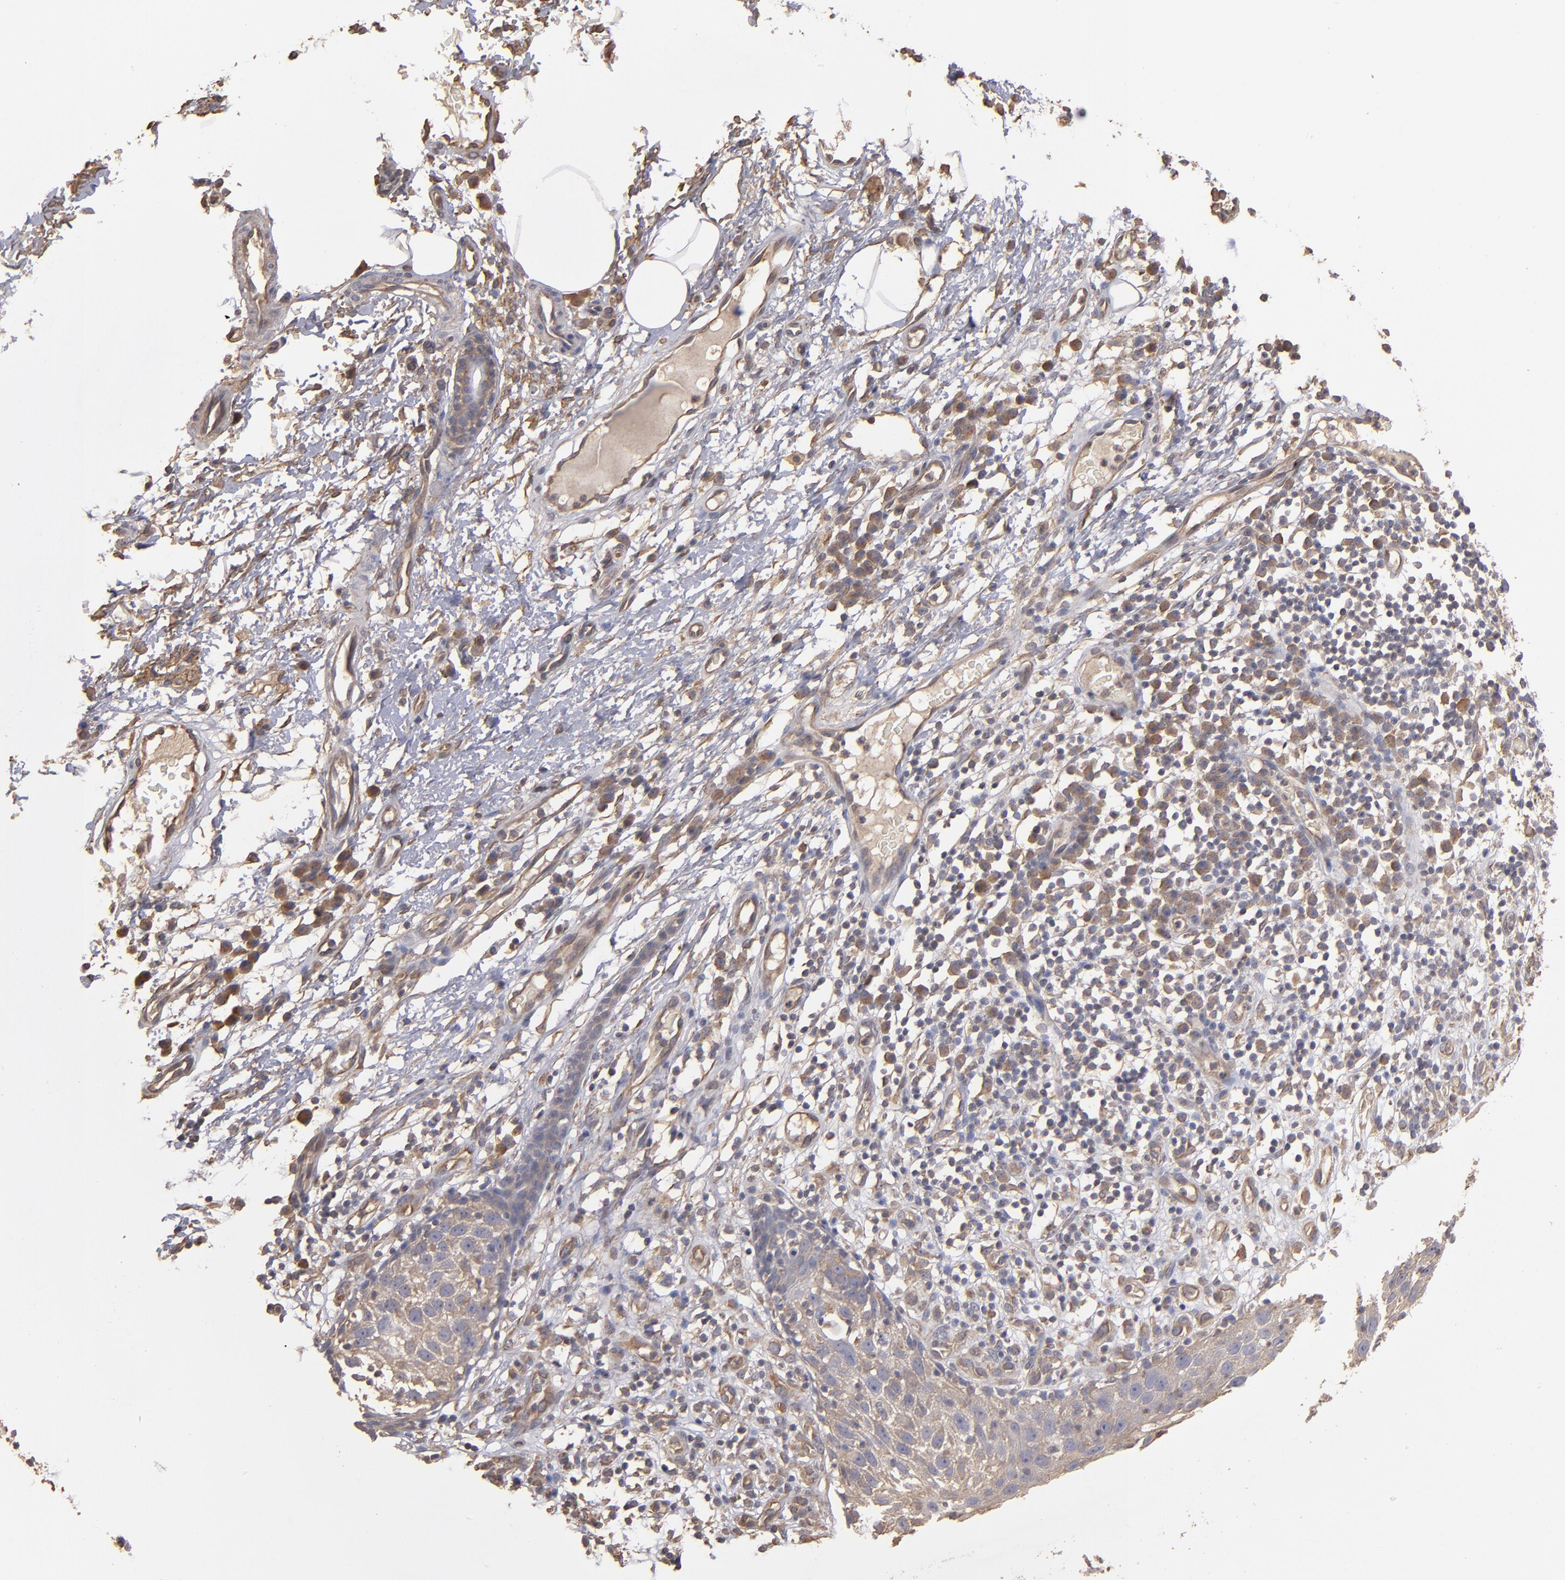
{"staining": {"intensity": "moderate", "quantity": ">75%", "location": "cytoplasmic/membranous"}, "tissue": "skin cancer", "cell_type": "Tumor cells", "image_type": "cancer", "snomed": [{"axis": "morphology", "description": "Squamous cell carcinoma, NOS"}, {"axis": "topography", "description": "Skin"}], "caption": "Immunohistochemical staining of human squamous cell carcinoma (skin) reveals medium levels of moderate cytoplasmic/membranous protein positivity in about >75% of tumor cells. Nuclei are stained in blue.", "gene": "DMD", "patient": {"sex": "male", "age": 87}}